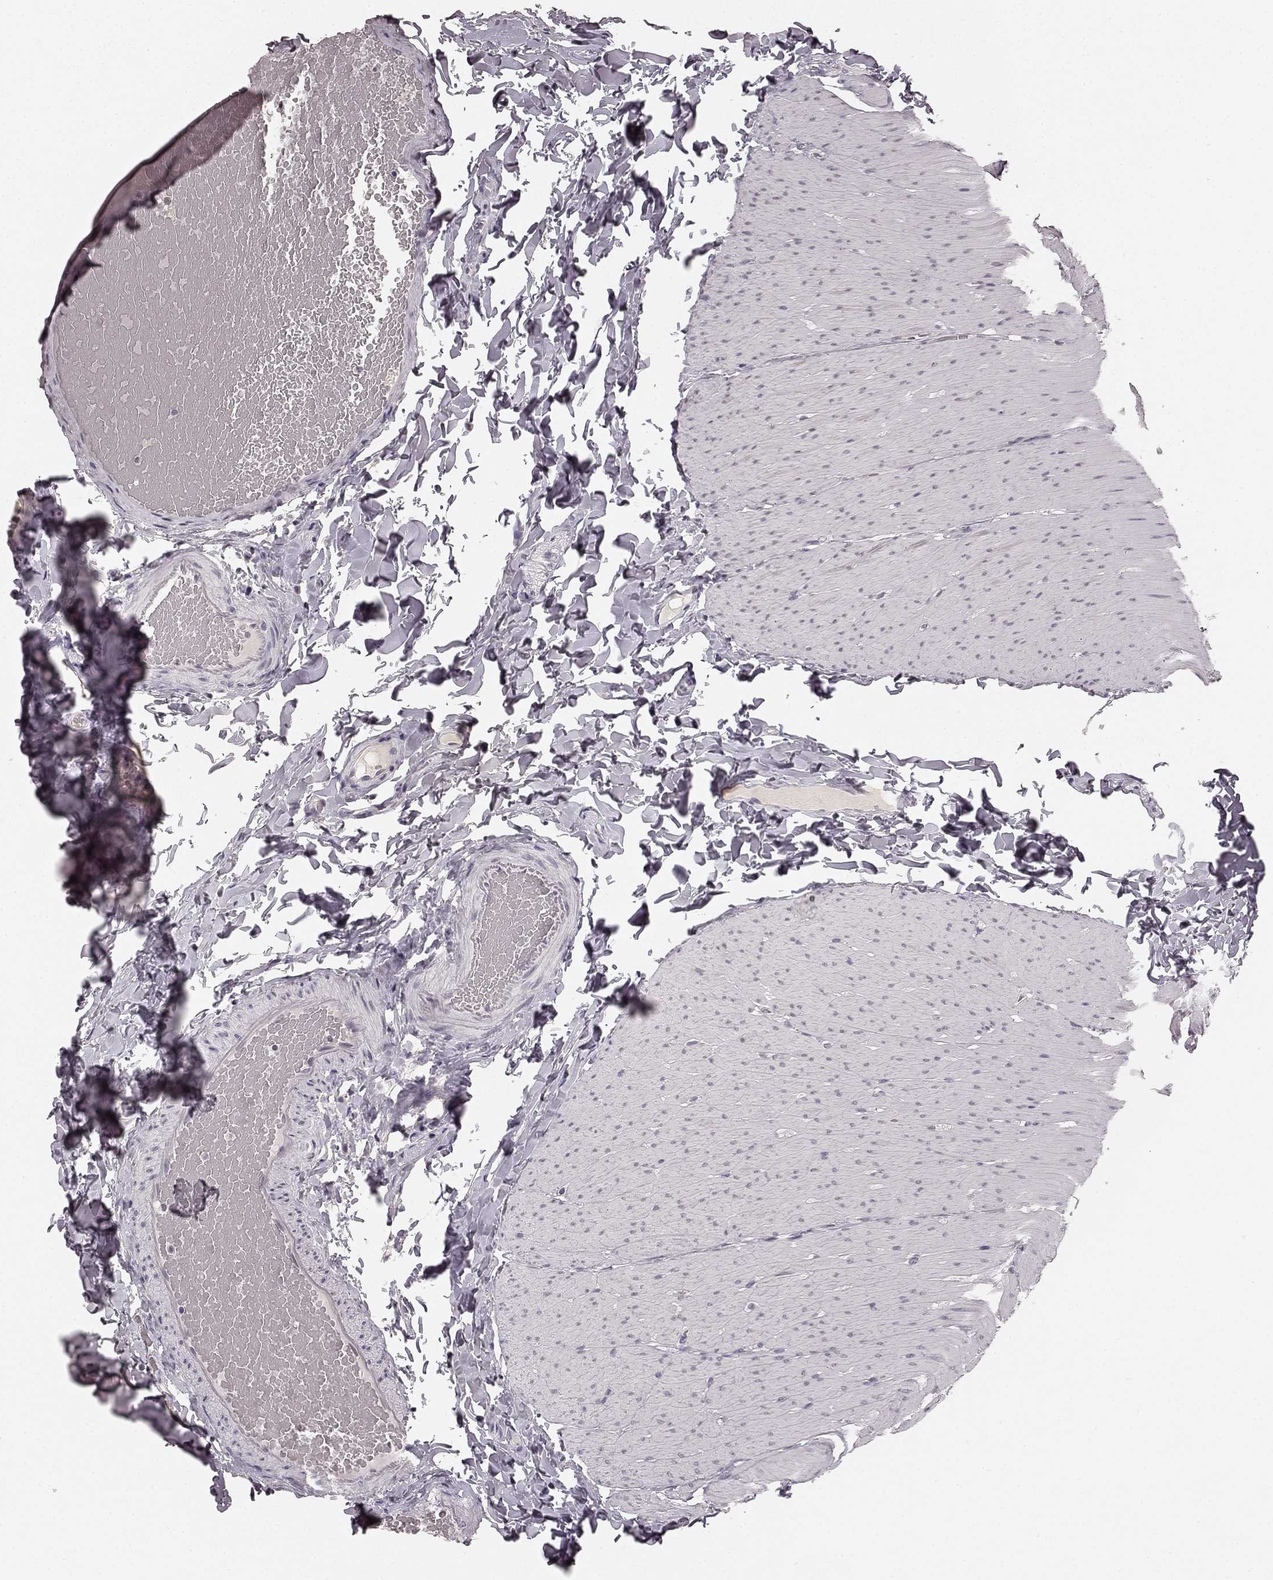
{"staining": {"intensity": "negative", "quantity": "none", "location": "none"}, "tissue": "colon", "cell_type": "Endothelial cells", "image_type": "normal", "snomed": [{"axis": "morphology", "description": "Normal tissue, NOS"}, {"axis": "topography", "description": "Colon"}], "caption": "DAB (3,3'-diaminobenzidine) immunohistochemical staining of unremarkable human colon shows no significant expression in endothelial cells.", "gene": "HCN4", "patient": {"sex": "male", "age": 47}}